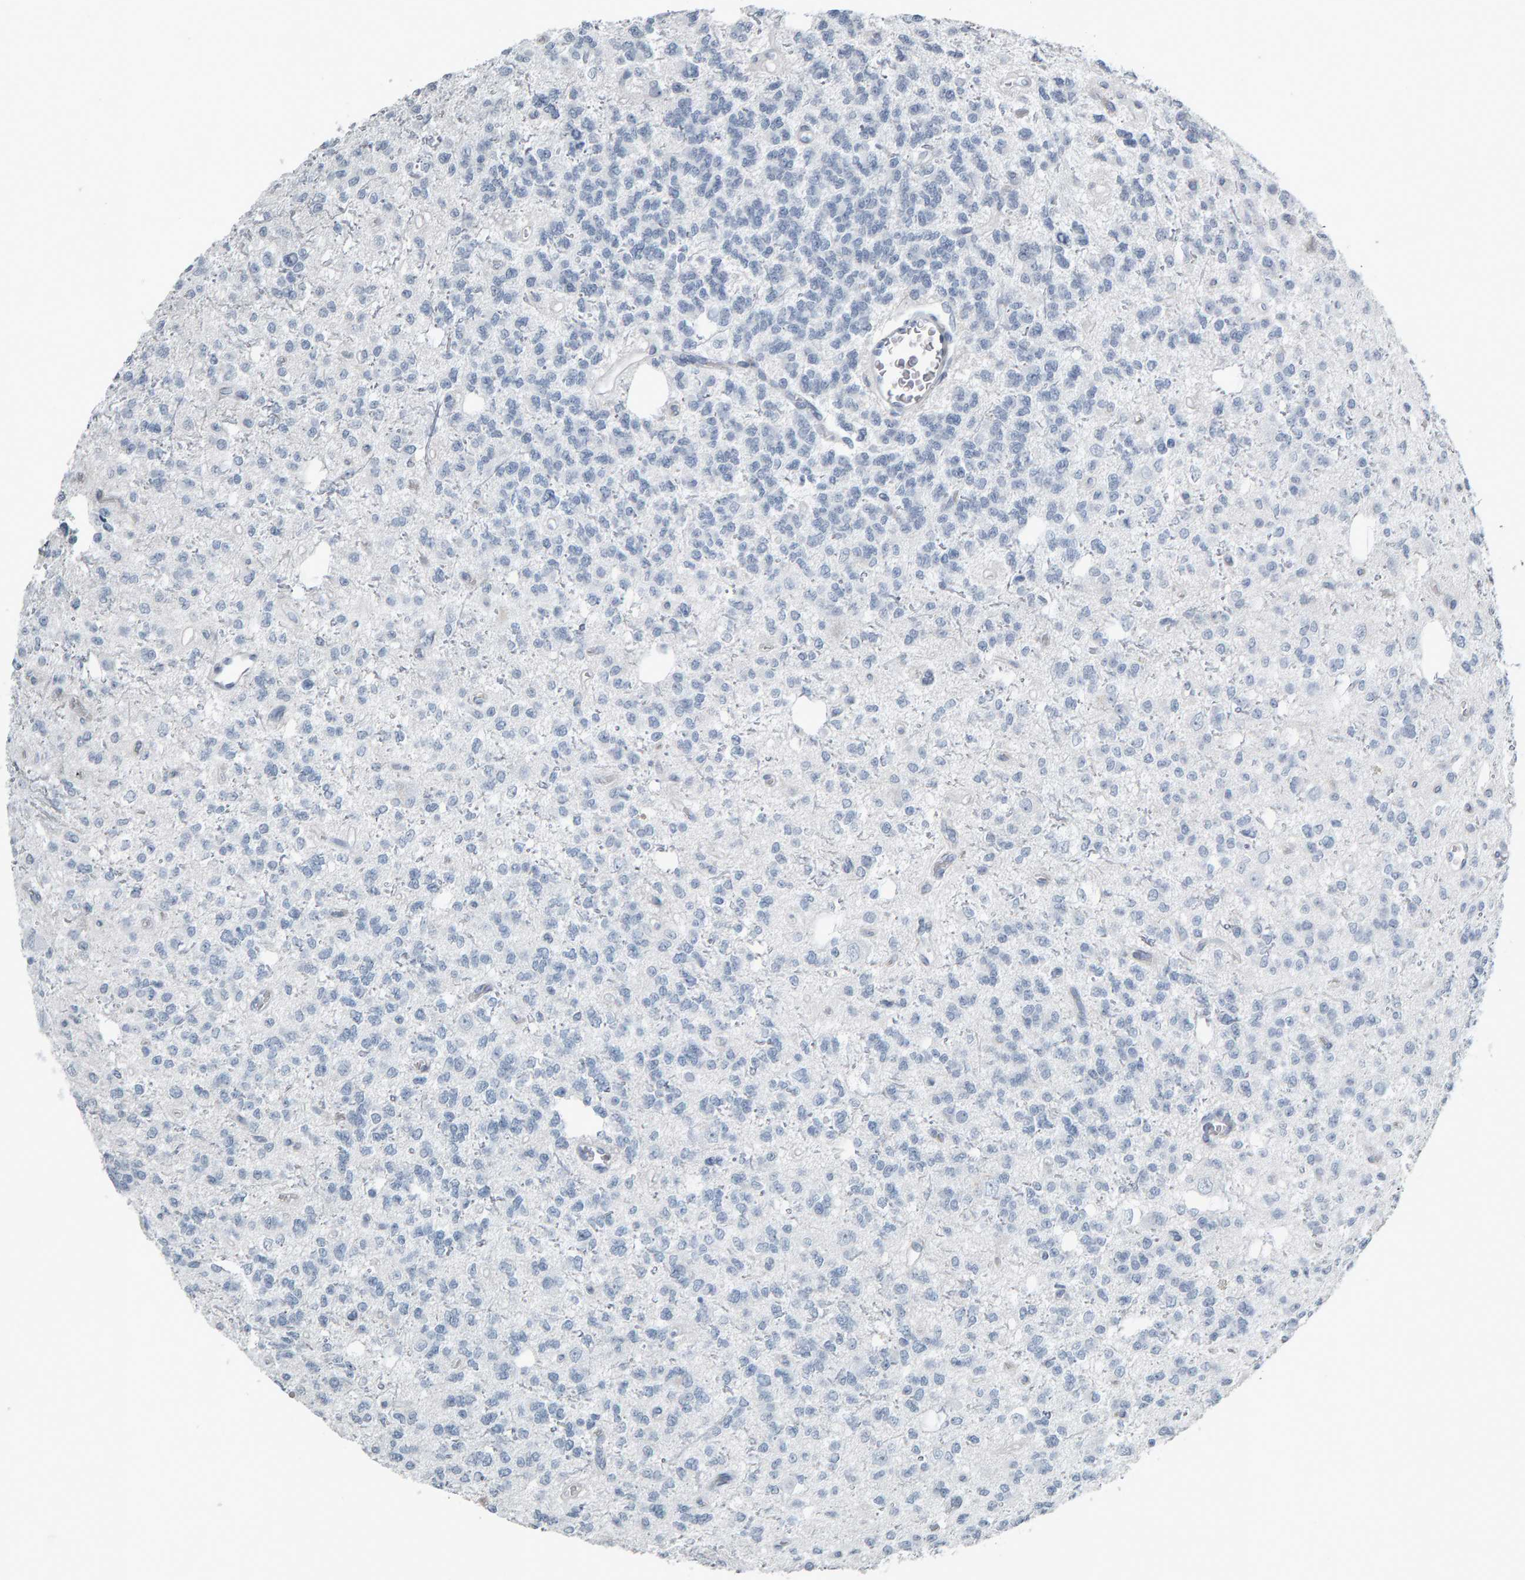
{"staining": {"intensity": "negative", "quantity": "none", "location": "none"}, "tissue": "glioma", "cell_type": "Tumor cells", "image_type": "cancer", "snomed": [{"axis": "morphology", "description": "Glioma, malignant, Low grade"}, {"axis": "topography", "description": "Brain"}], "caption": "IHC of human glioma shows no expression in tumor cells.", "gene": "PYY", "patient": {"sex": "male", "age": 38}}